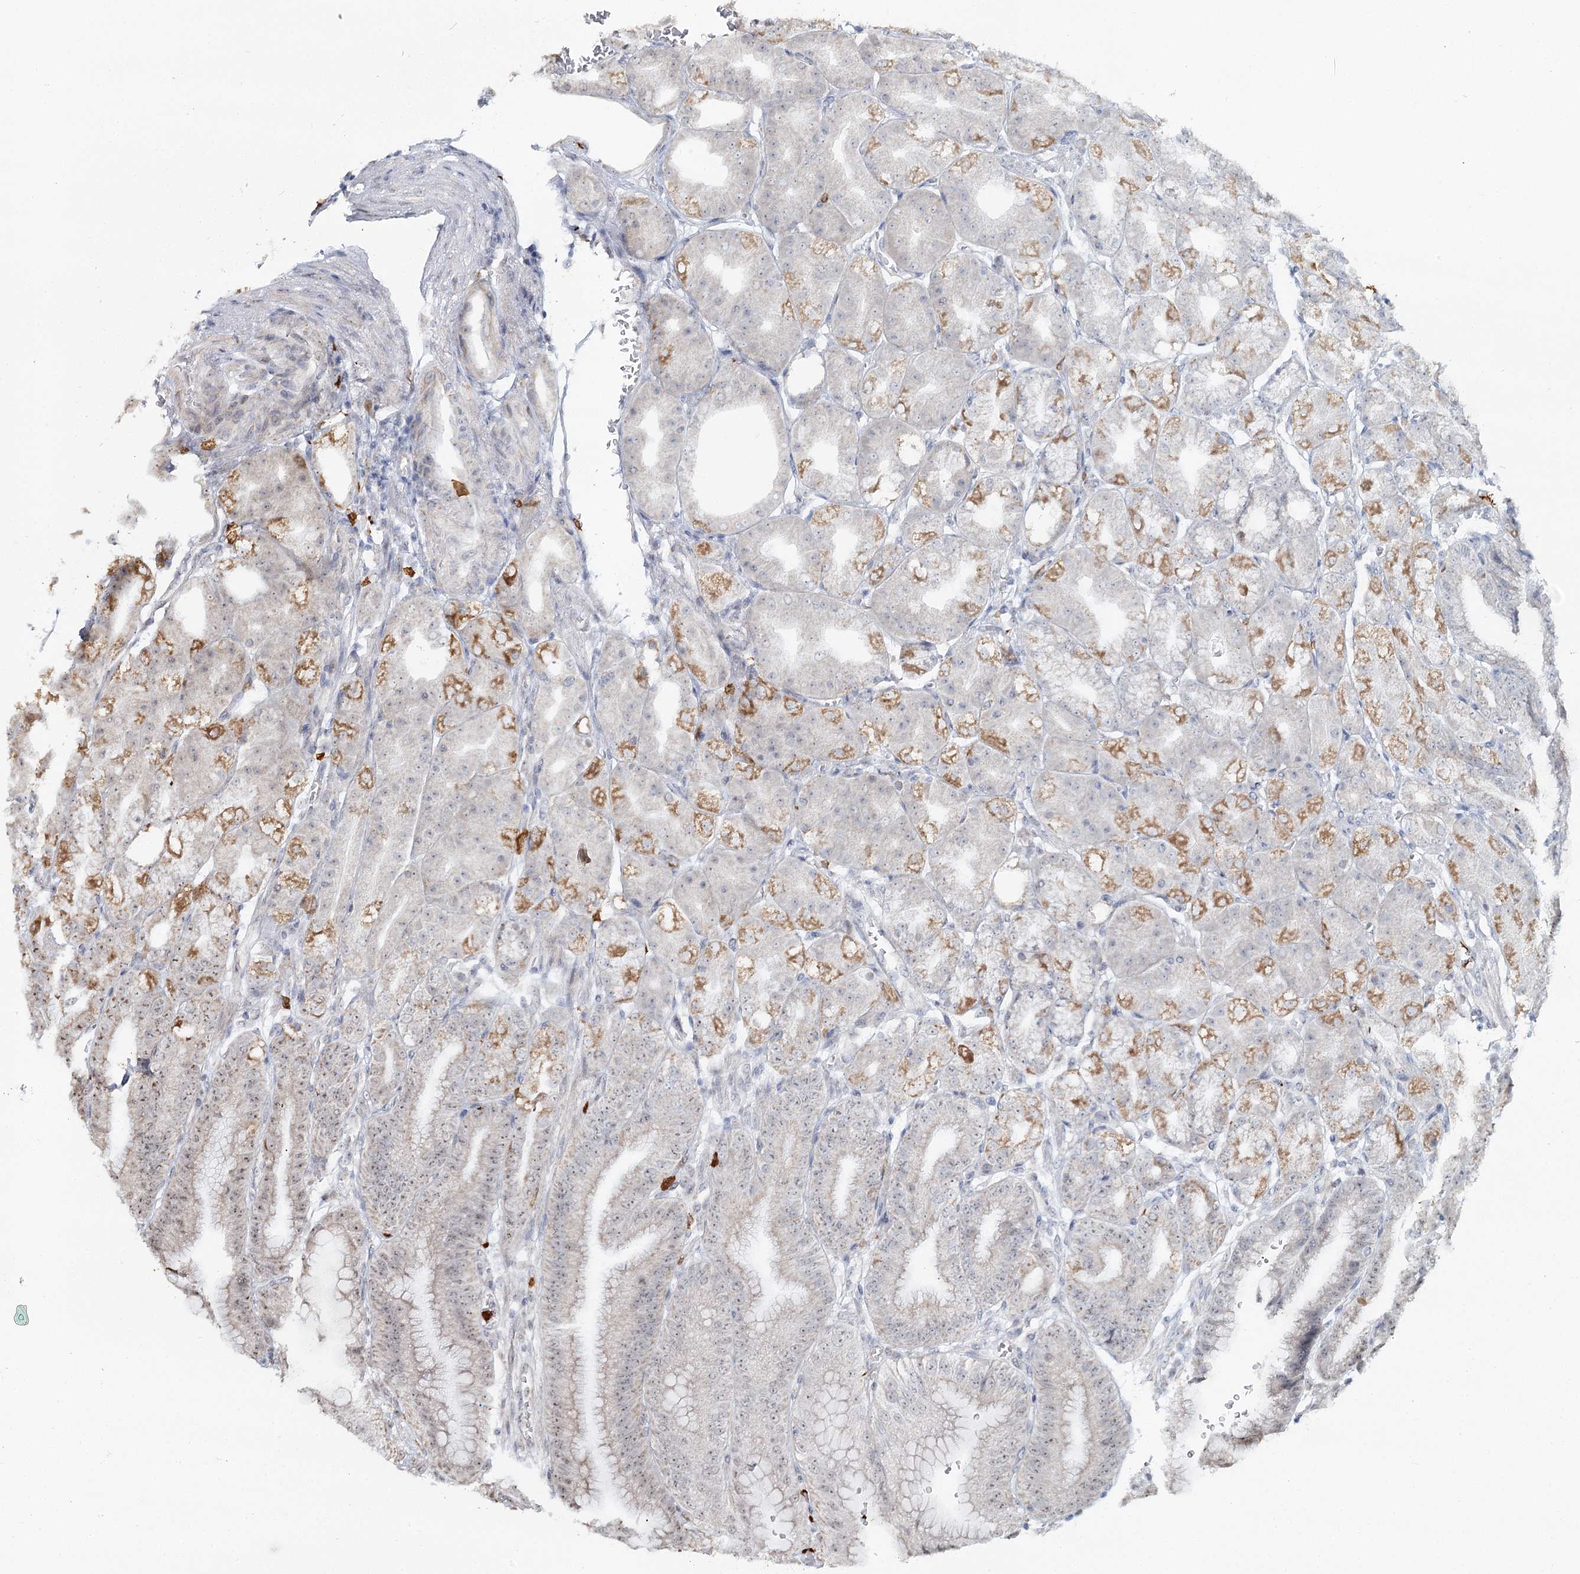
{"staining": {"intensity": "moderate", "quantity": "<25%", "location": "cytoplasmic/membranous"}, "tissue": "stomach", "cell_type": "Glandular cells", "image_type": "normal", "snomed": [{"axis": "morphology", "description": "Normal tissue, NOS"}, {"axis": "topography", "description": "Stomach, lower"}], "caption": "Glandular cells display moderate cytoplasmic/membranous expression in approximately <25% of cells in normal stomach.", "gene": "ATAD1", "patient": {"sex": "male", "age": 71}}